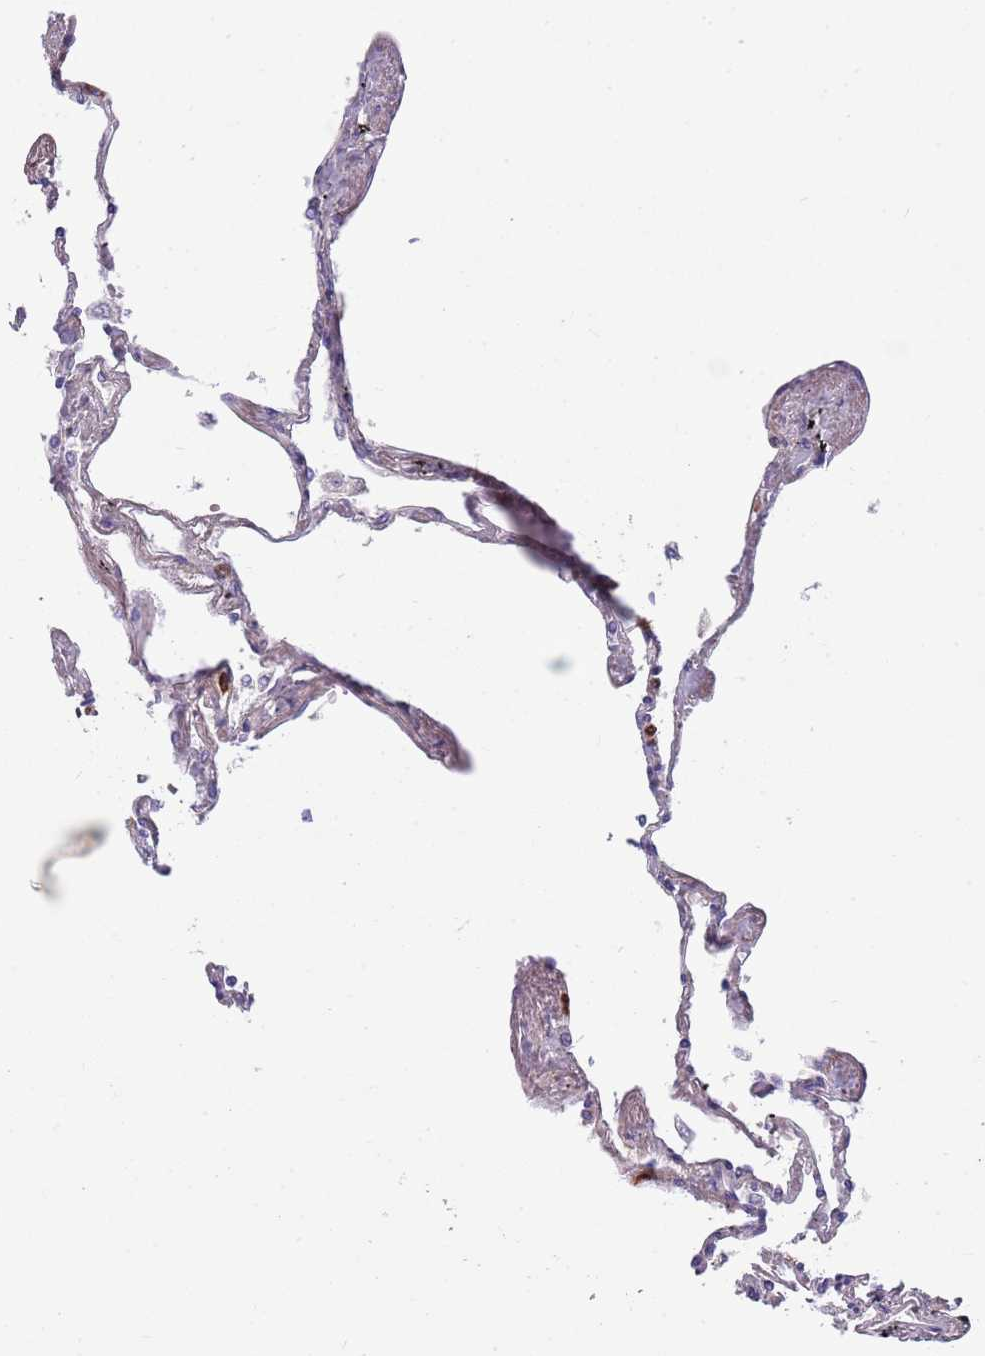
{"staining": {"intensity": "negative", "quantity": "none", "location": "none"}, "tissue": "lung", "cell_type": "Alveolar cells", "image_type": "normal", "snomed": [{"axis": "morphology", "description": "Normal tissue, NOS"}, {"axis": "topography", "description": "Lung"}], "caption": "This is a photomicrograph of IHC staining of benign lung, which shows no staining in alveolar cells.", "gene": "DDT", "patient": {"sex": "female", "age": 67}}